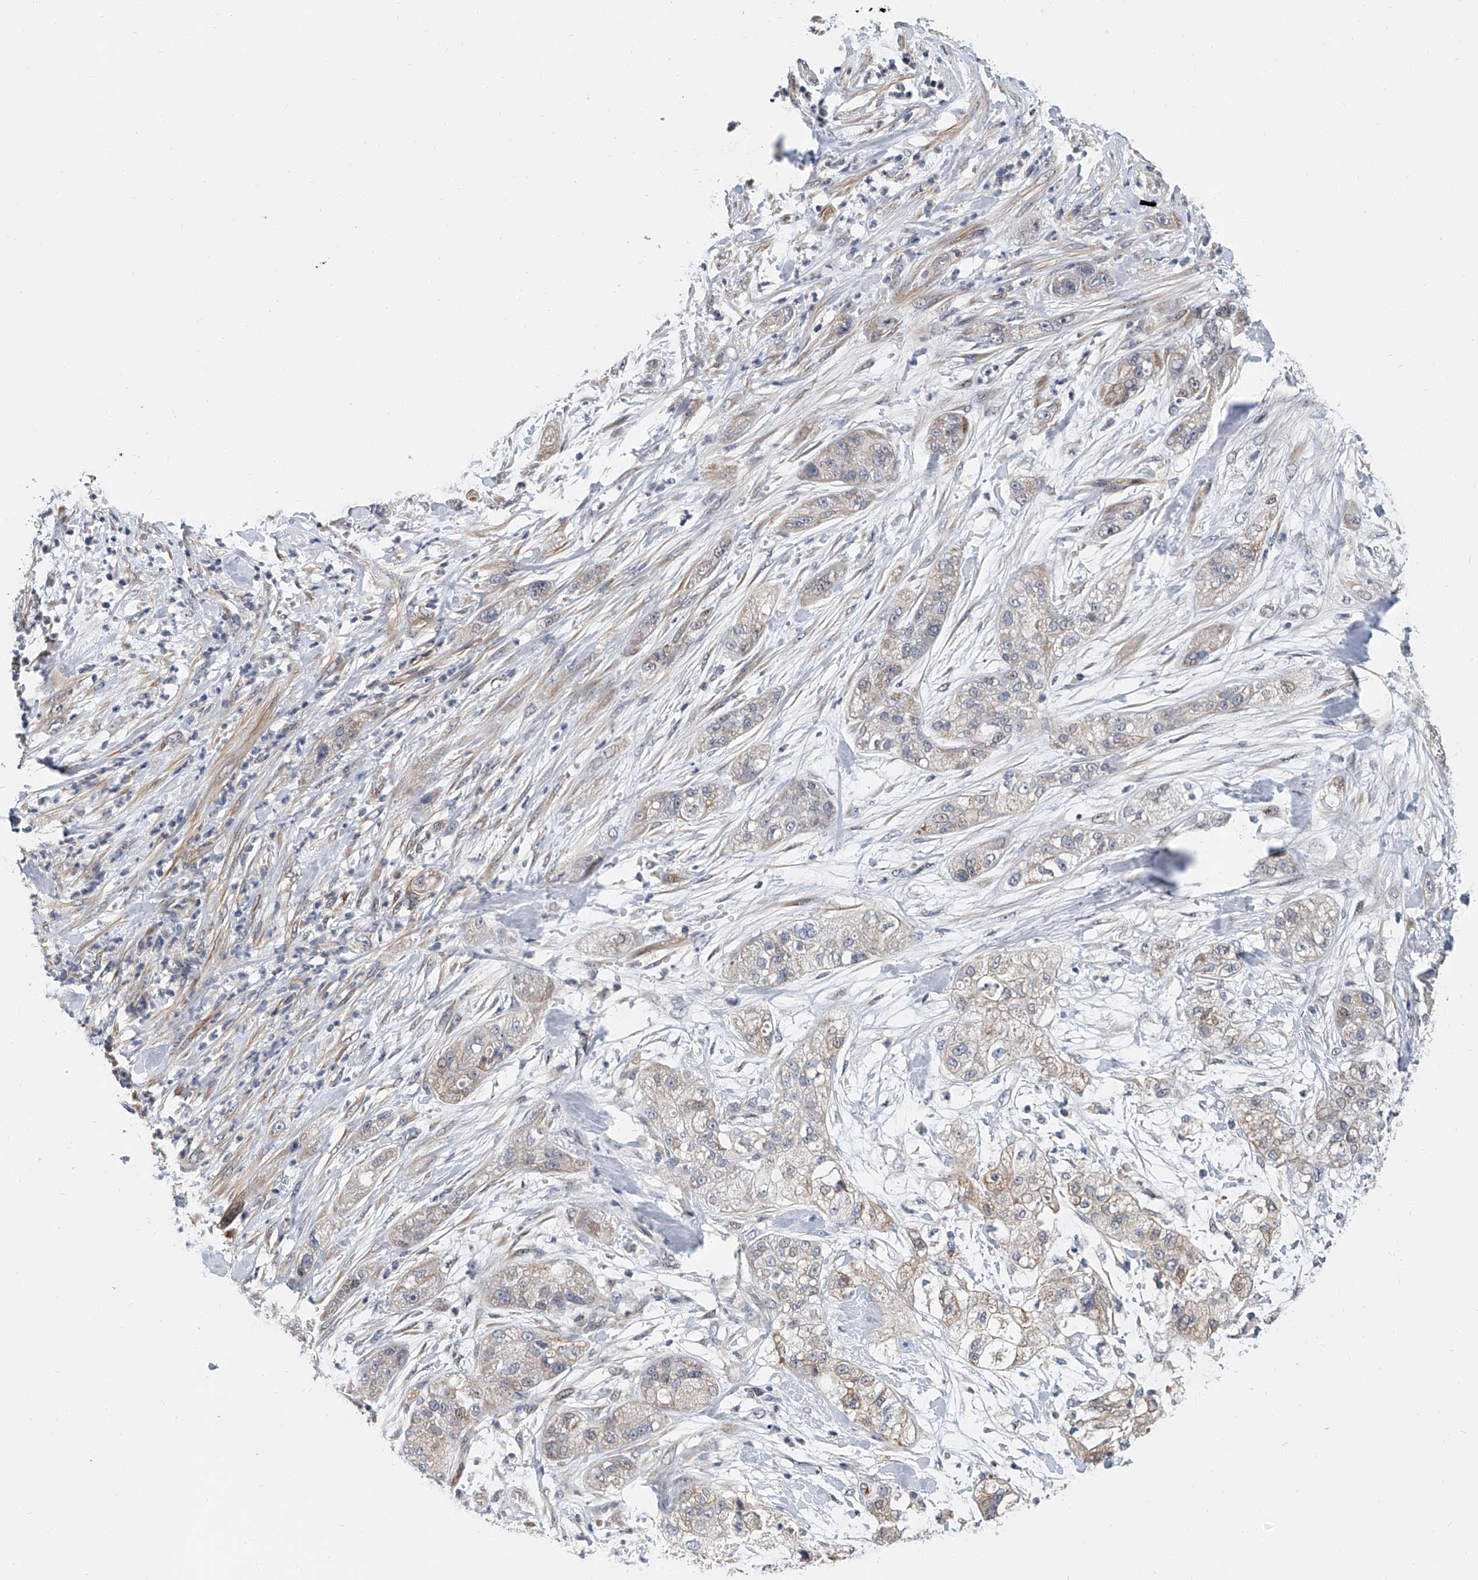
{"staining": {"intensity": "negative", "quantity": "none", "location": "none"}, "tissue": "pancreatic cancer", "cell_type": "Tumor cells", "image_type": "cancer", "snomed": [{"axis": "morphology", "description": "Adenocarcinoma, NOS"}, {"axis": "topography", "description": "Pancreas"}], "caption": "Pancreatic adenocarcinoma stained for a protein using immunohistochemistry reveals no expression tumor cells.", "gene": "CD200", "patient": {"sex": "female", "age": 78}}